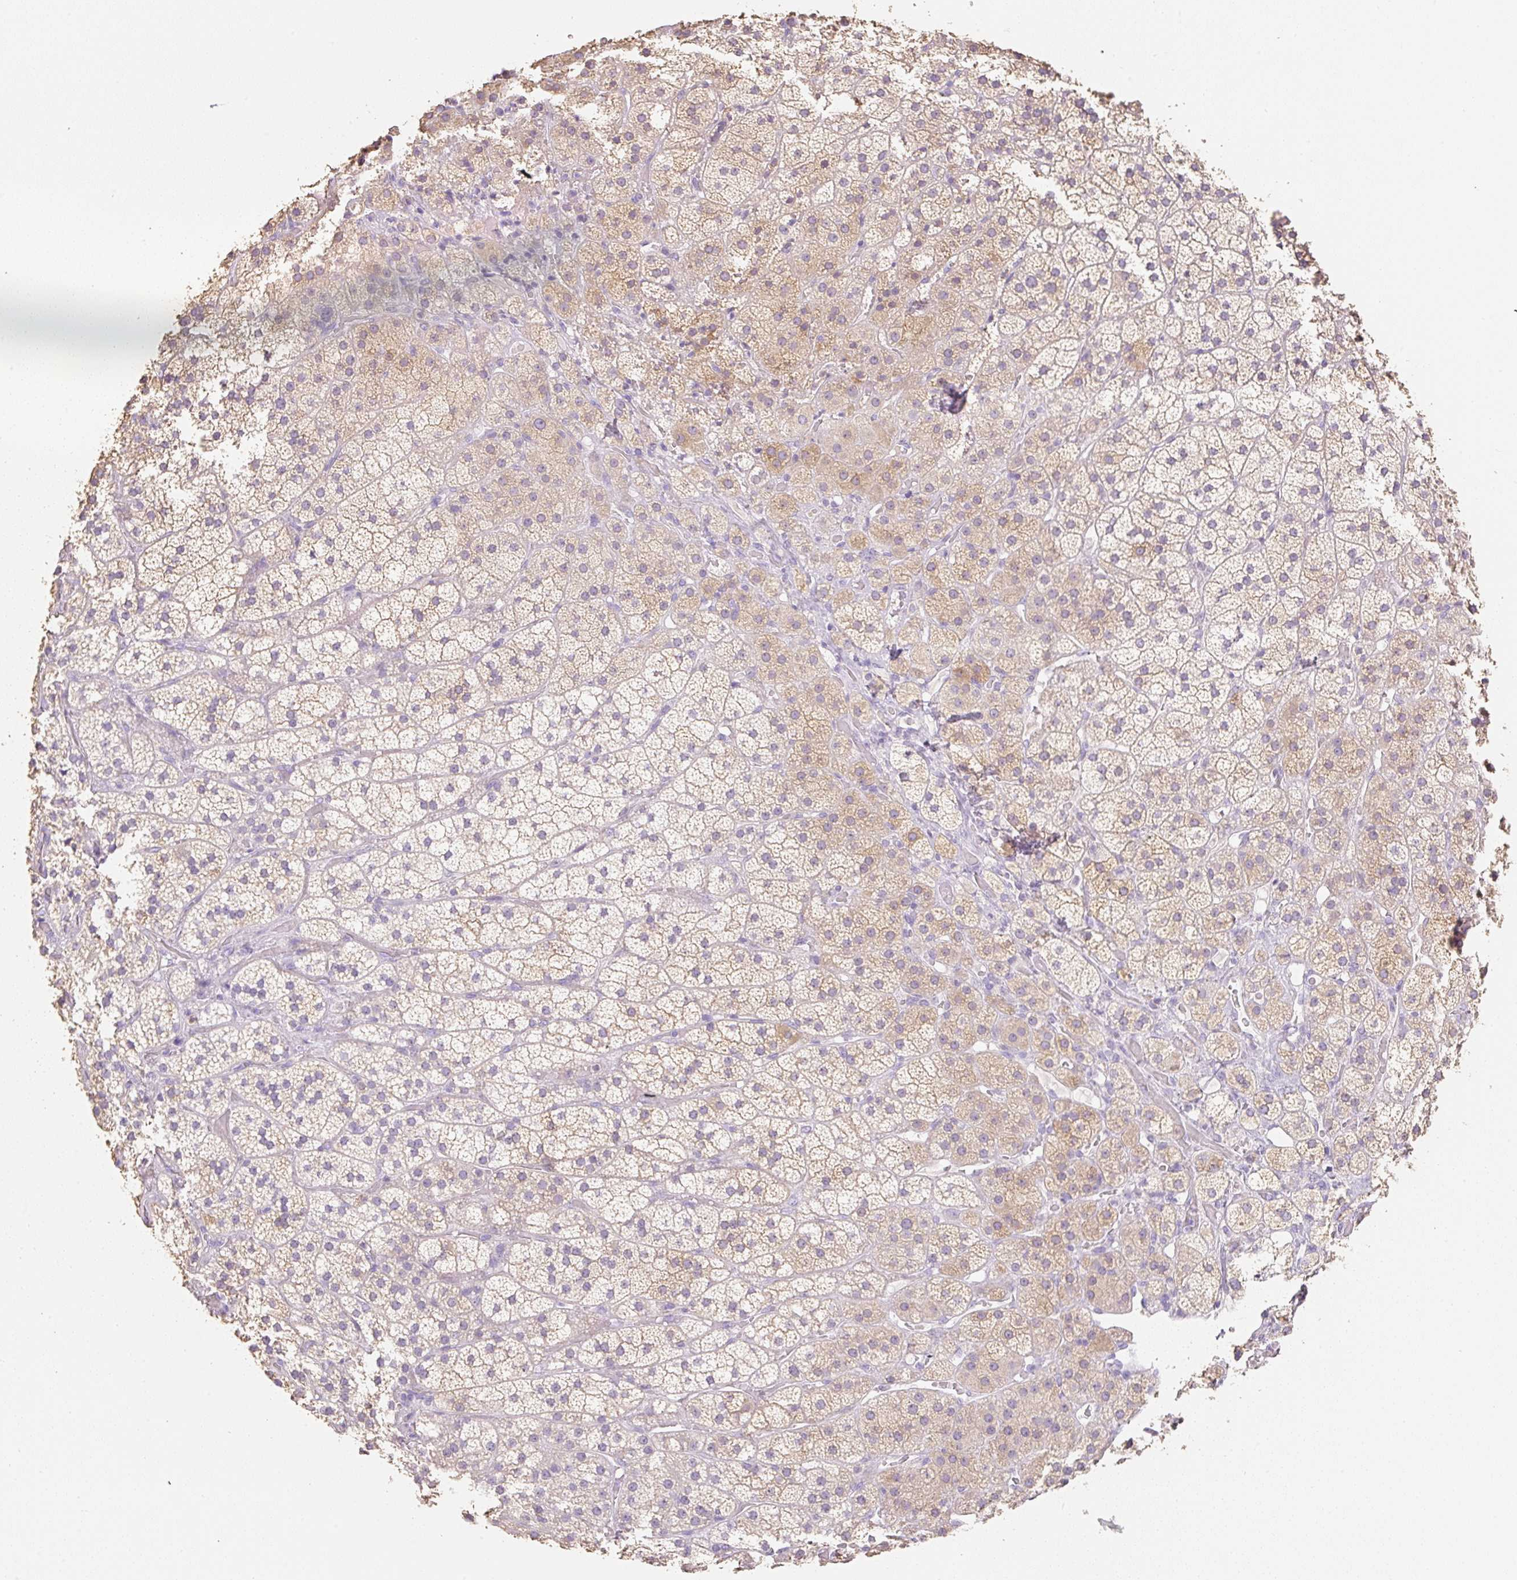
{"staining": {"intensity": "weak", "quantity": "25%-75%", "location": "cytoplasmic/membranous"}, "tissue": "adrenal gland", "cell_type": "Glandular cells", "image_type": "normal", "snomed": [{"axis": "morphology", "description": "Normal tissue, NOS"}, {"axis": "topography", "description": "Adrenal gland"}], "caption": "Immunohistochemical staining of unremarkable human adrenal gland demonstrates 25%-75% levels of weak cytoplasmic/membranous protein positivity in approximately 25%-75% of glandular cells.", "gene": "MBOAT7", "patient": {"sex": "male", "age": 57}}